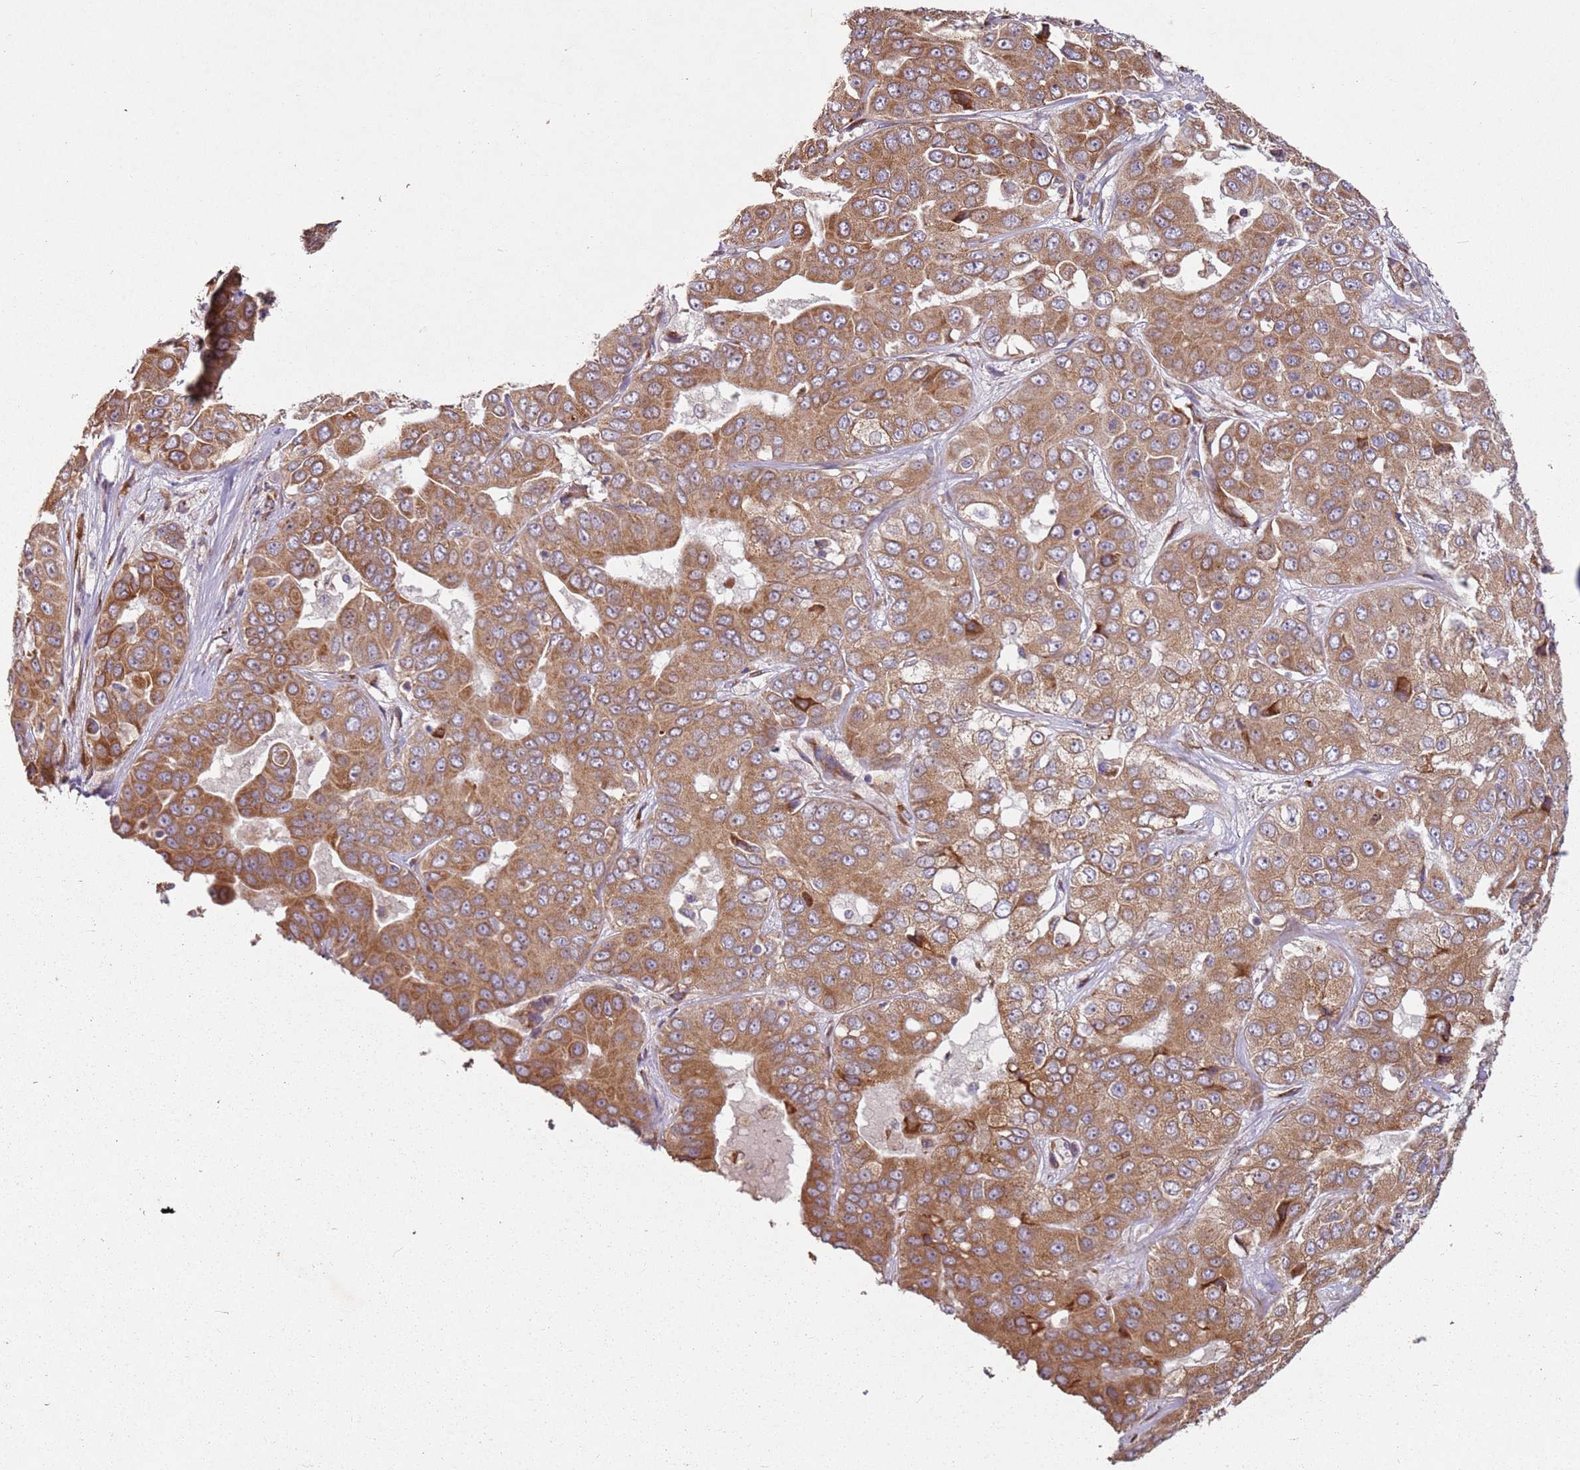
{"staining": {"intensity": "moderate", "quantity": ">75%", "location": "cytoplasmic/membranous"}, "tissue": "liver cancer", "cell_type": "Tumor cells", "image_type": "cancer", "snomed": [{"axis": "morphology", "description": "Cholangiocarcinoma"}, {"axis": "topography", "description": "Liver"}], "caption": "Tumor cells reveal moderate cytoplasmic/membranous staining in about >75% of cells in liver cholangiocarcinoma.", "gene": "ARFRP1", "patient": {"sex": "female", "age": 52}}